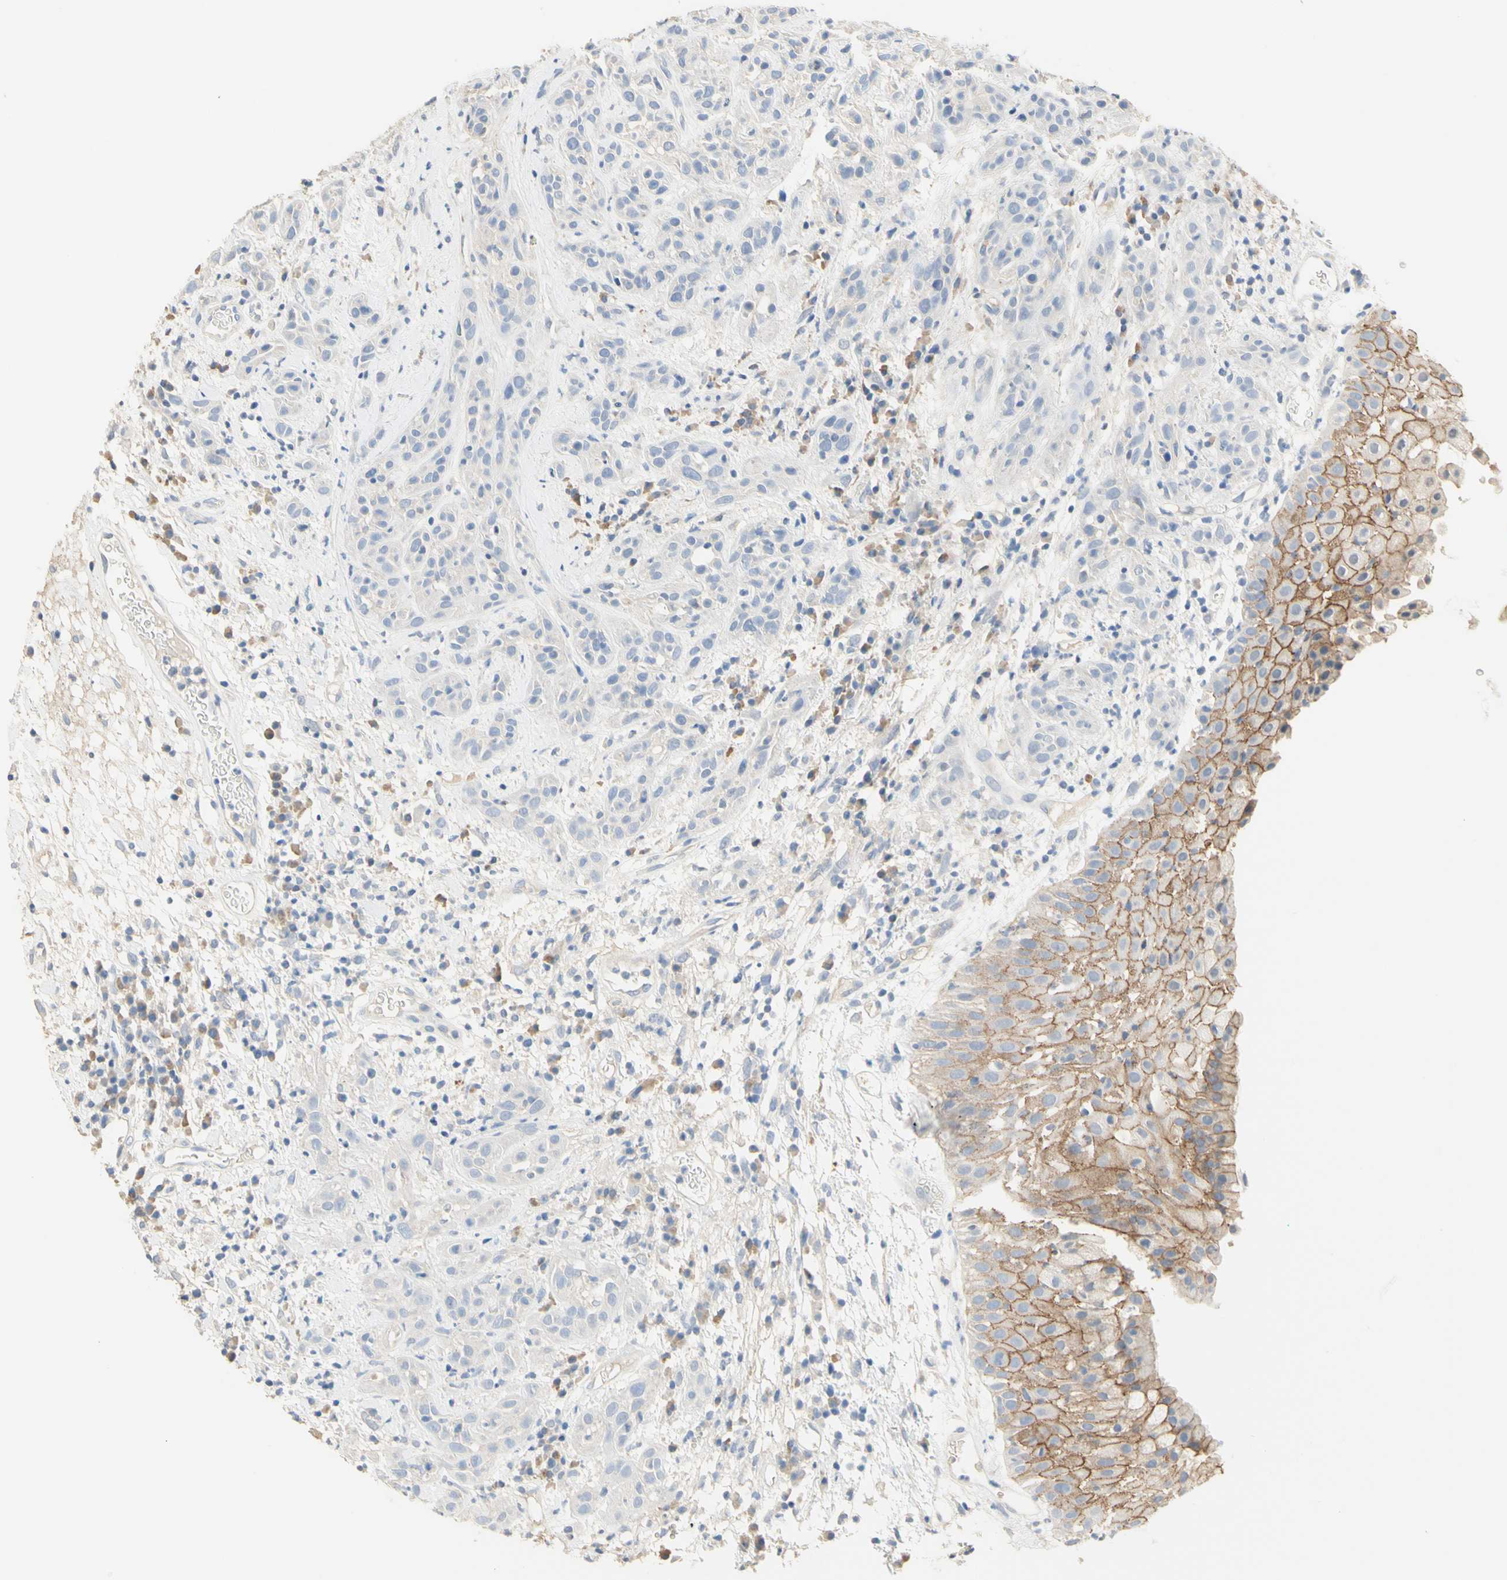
{"staining": {"intensity": "negative", "quantity": "none", "location": "none"}, "tissue": "head and neck cancer", "cell_type": "Tumor cells", "image_type": "cancer", "snomed": [{"axis": "morphology", "description": "Squamous cell carcinoma, NOS"}, {"axis": "topography", "description": "Head-Neck"}], "caption": "Tumor cells are negative for brown protein staining in head and neck cancer (squamous cell carcinoma).", "gene": "NECTIN4", "patient": {"sex": "male", "age": 62}}